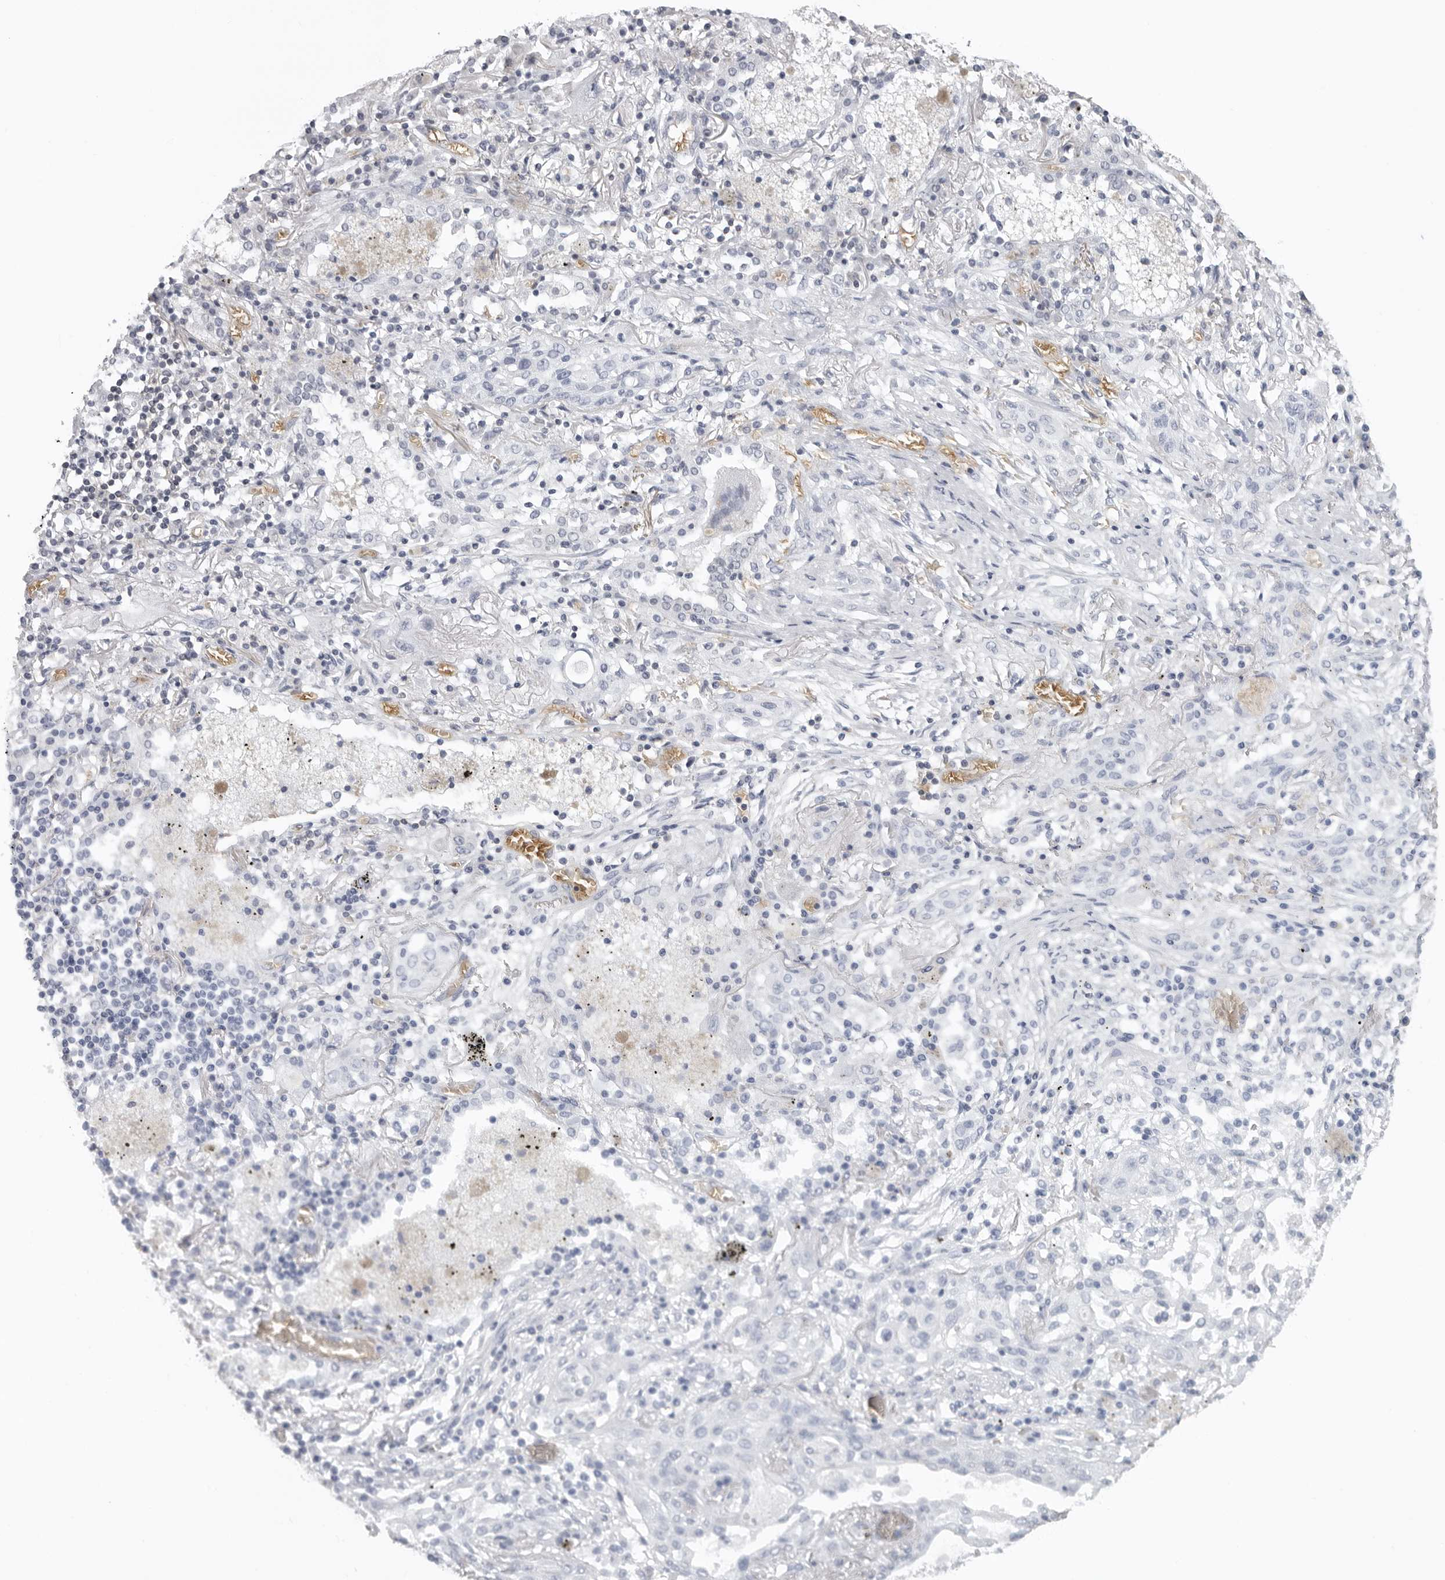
{"staining": {"intensity": "negative", "quantity": "none", "location": "none"}, "tissue": "lung cancer", "cell_type": "Tumor cells", "image_type": "cancer", "snomed": [{"axis": "morphology", "description": "Squamous cell carcinoma, NOS"}, {"axis": "topography", "description": "Lung"}], "caption": "An IHC photomicrograph of squamous cell carcinoma (lung) is shown. There is no staining in tumor cells of squamous cell carcinoma (lung).", "gene": "EPB41", "patient": {"sex": "female", "age": 47}}